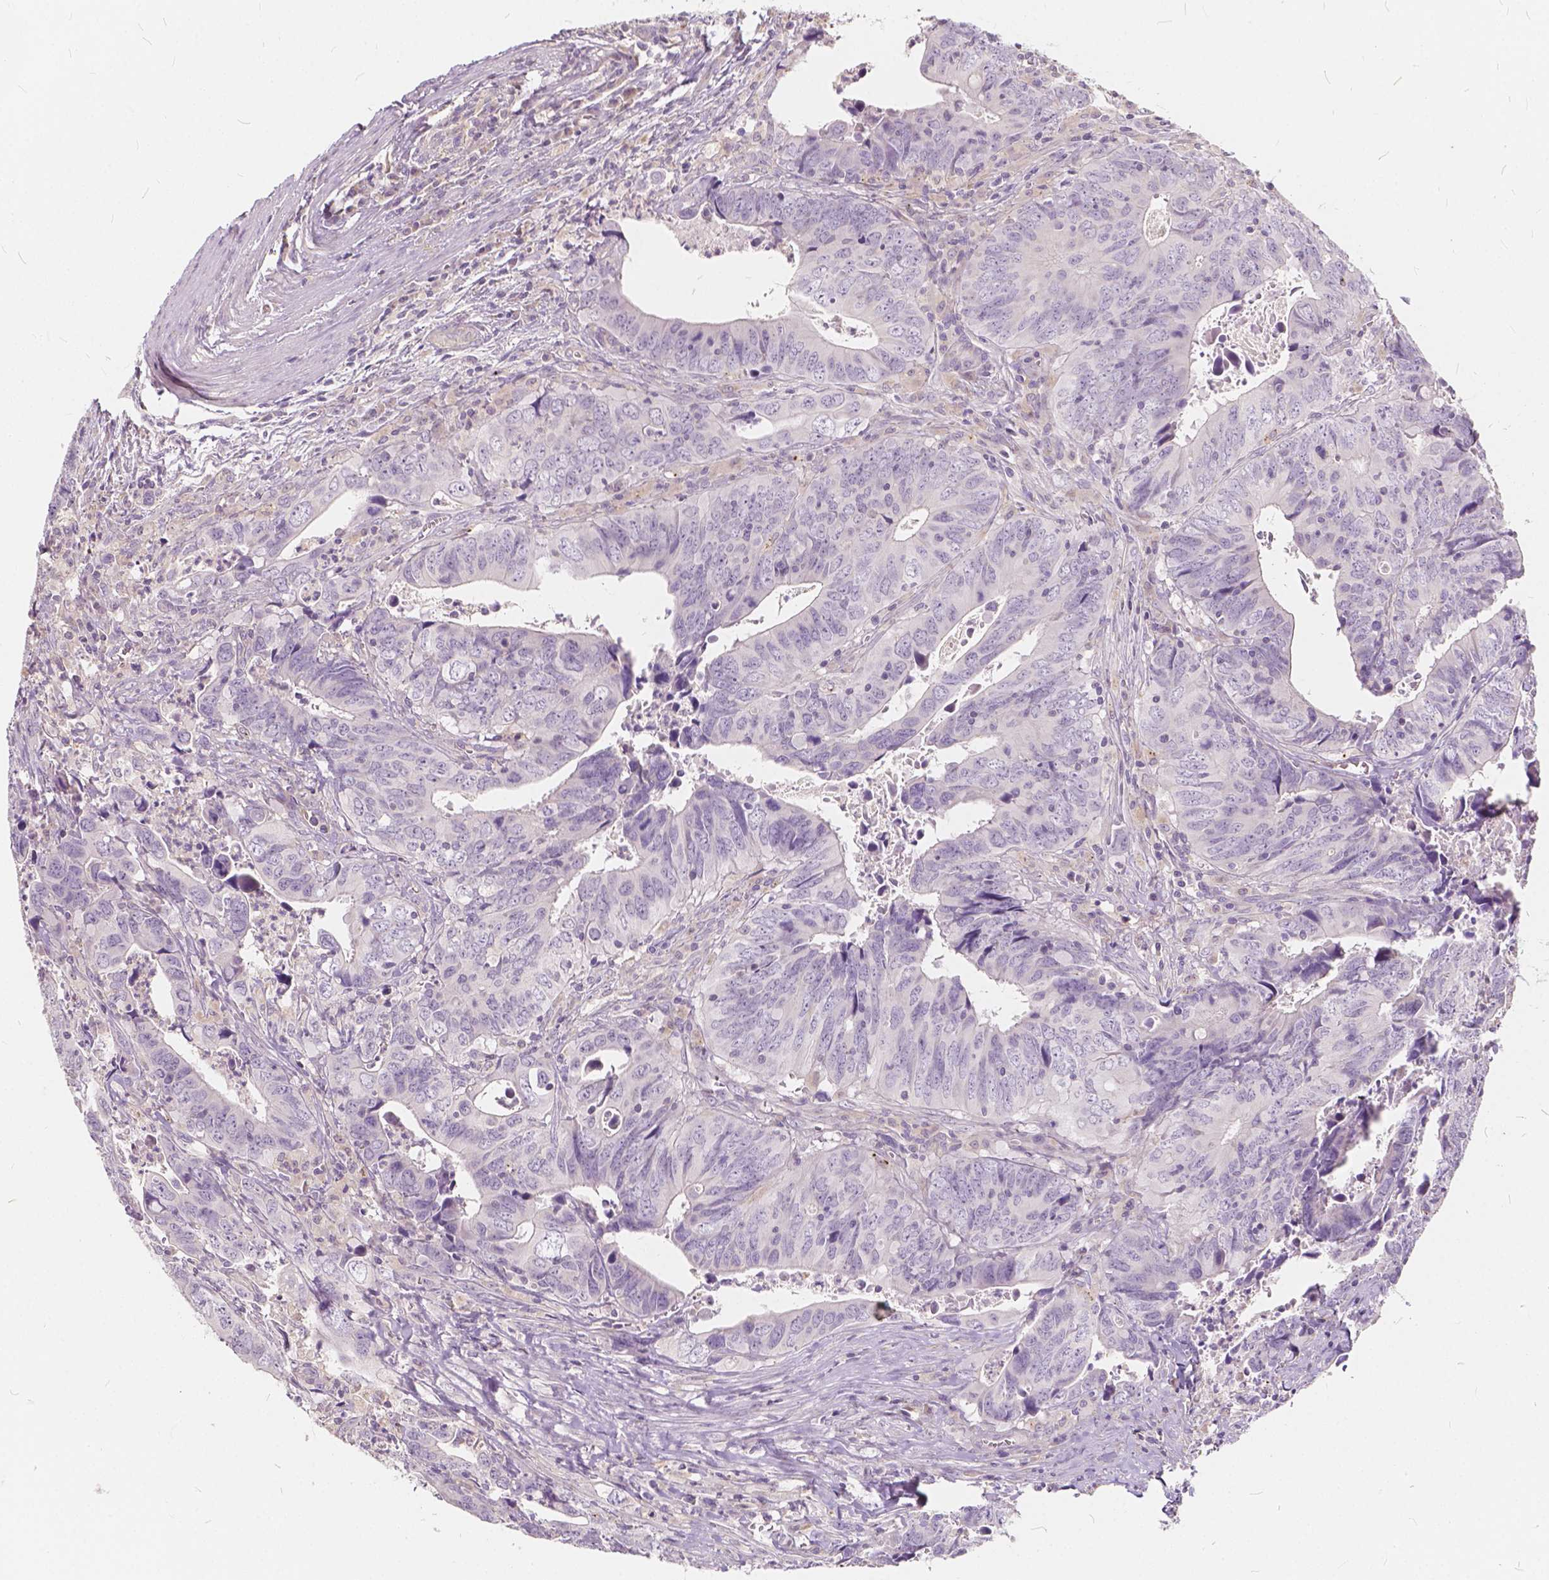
{"staining": {"intensity": "negative", "quantity": "none", "location": "none"}, "tissue": "colorectal cancer", "cell_type": "Tumor cells", "image_type": "cancer", "snomed": [{"axis": "morphology", "description": "Adenocarcinoma, NOS"}, {"axis": "topography", "description": "Colon"}], "caption": "IHC histopathology image of human adenocarcinoma (colorectal) stained for a protein (brown), which shows no staining in tumor cells.", "gene": "KIAA0513", "patient": {"sex": "female", "age": 82}}